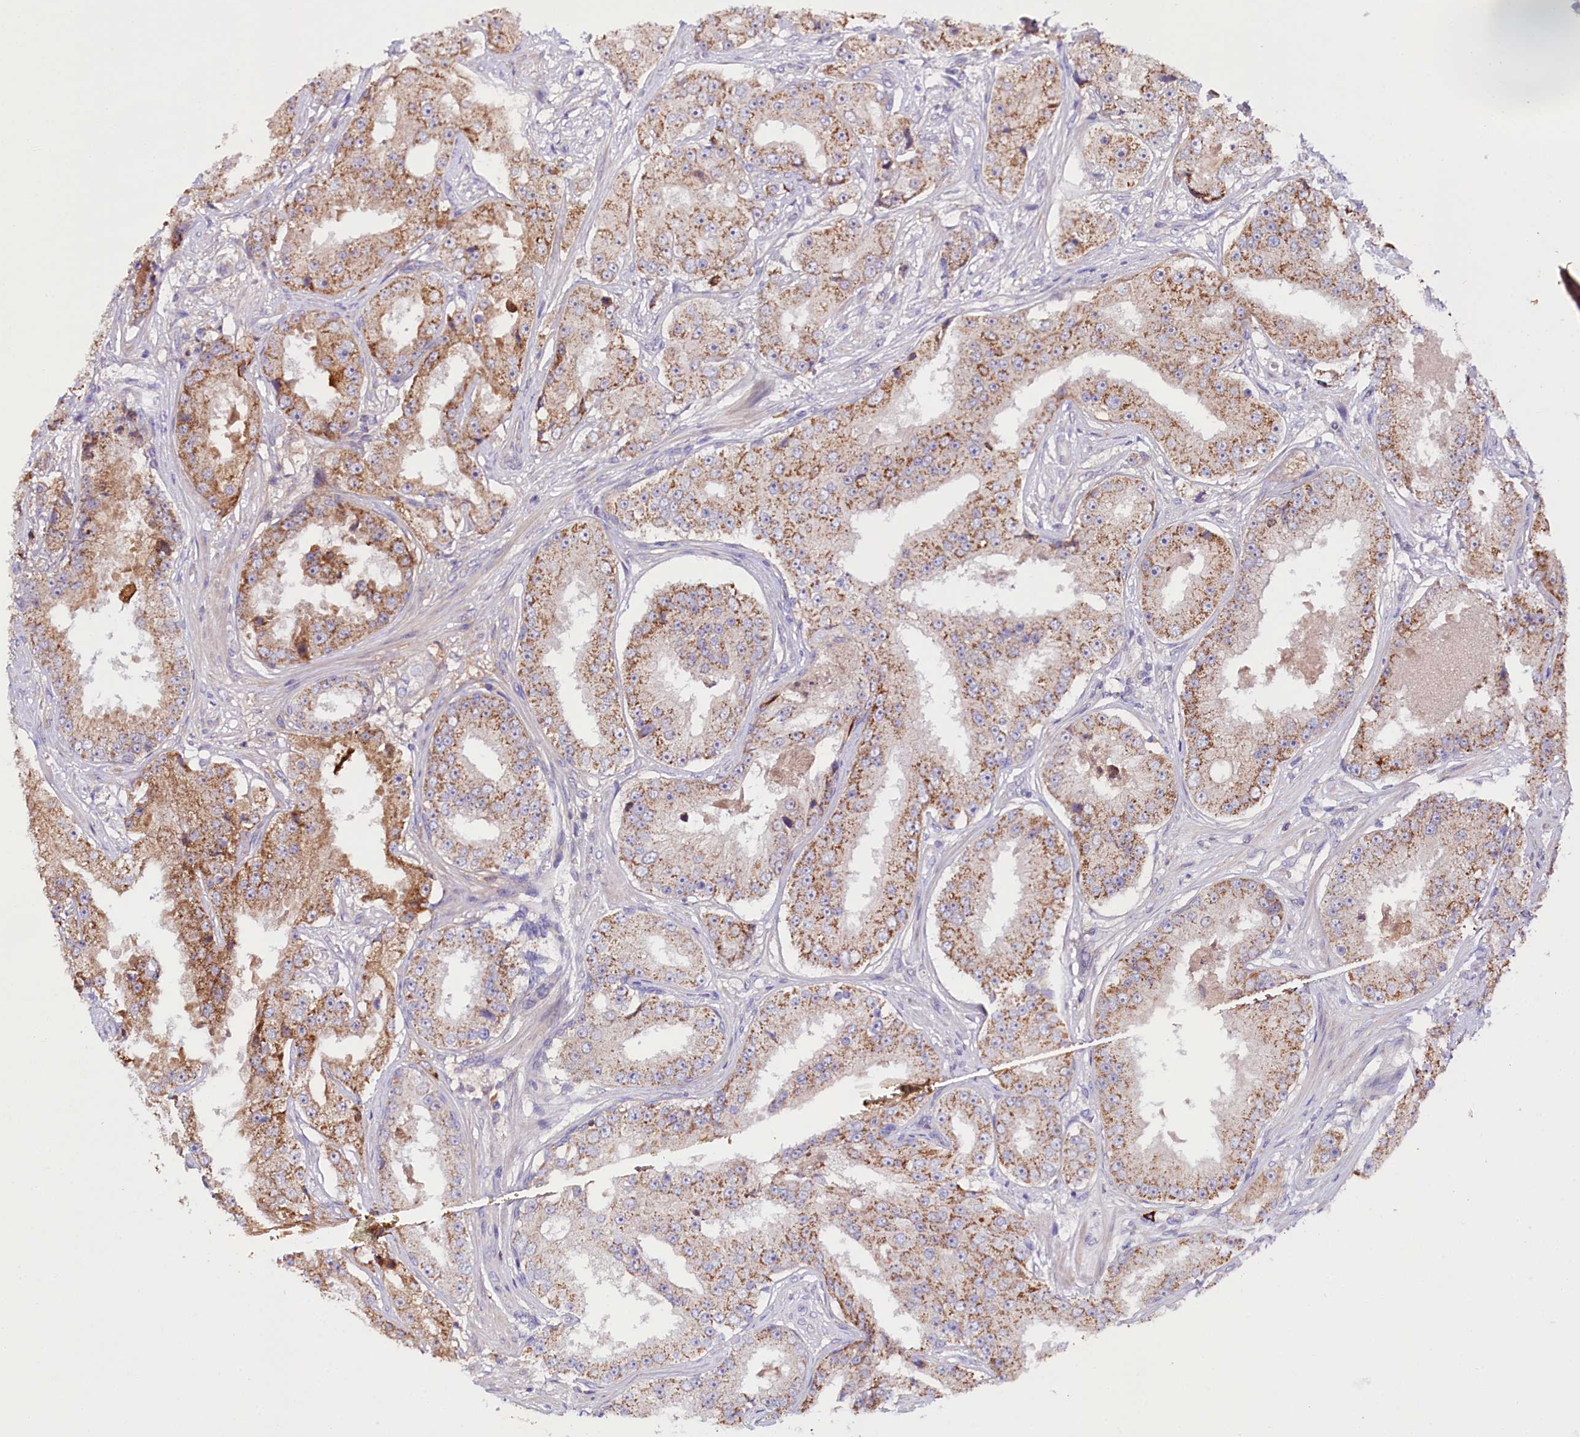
{"staining": {"intensity": "moderate", "quantity": ">75%", "location": "cytoplasmic/membranous"}, "tissue": "prostate cancer", "cell_type": "Tumor cells", "image_type": "cancer", "snomed": [{"axis": "morphology", "description": "Adenocarcinoma, High grade"}, {"axis": "topography", "description": "Prostate"}], "caption": "Protein staining reveals moderate cytoplasmic/membranous positivity in approximately >75% of tumor cells in adenocarcinoma (high-grade) (prostate).", "gene": "ZNF45", "patient": {"sex": "male", "age": 73}}